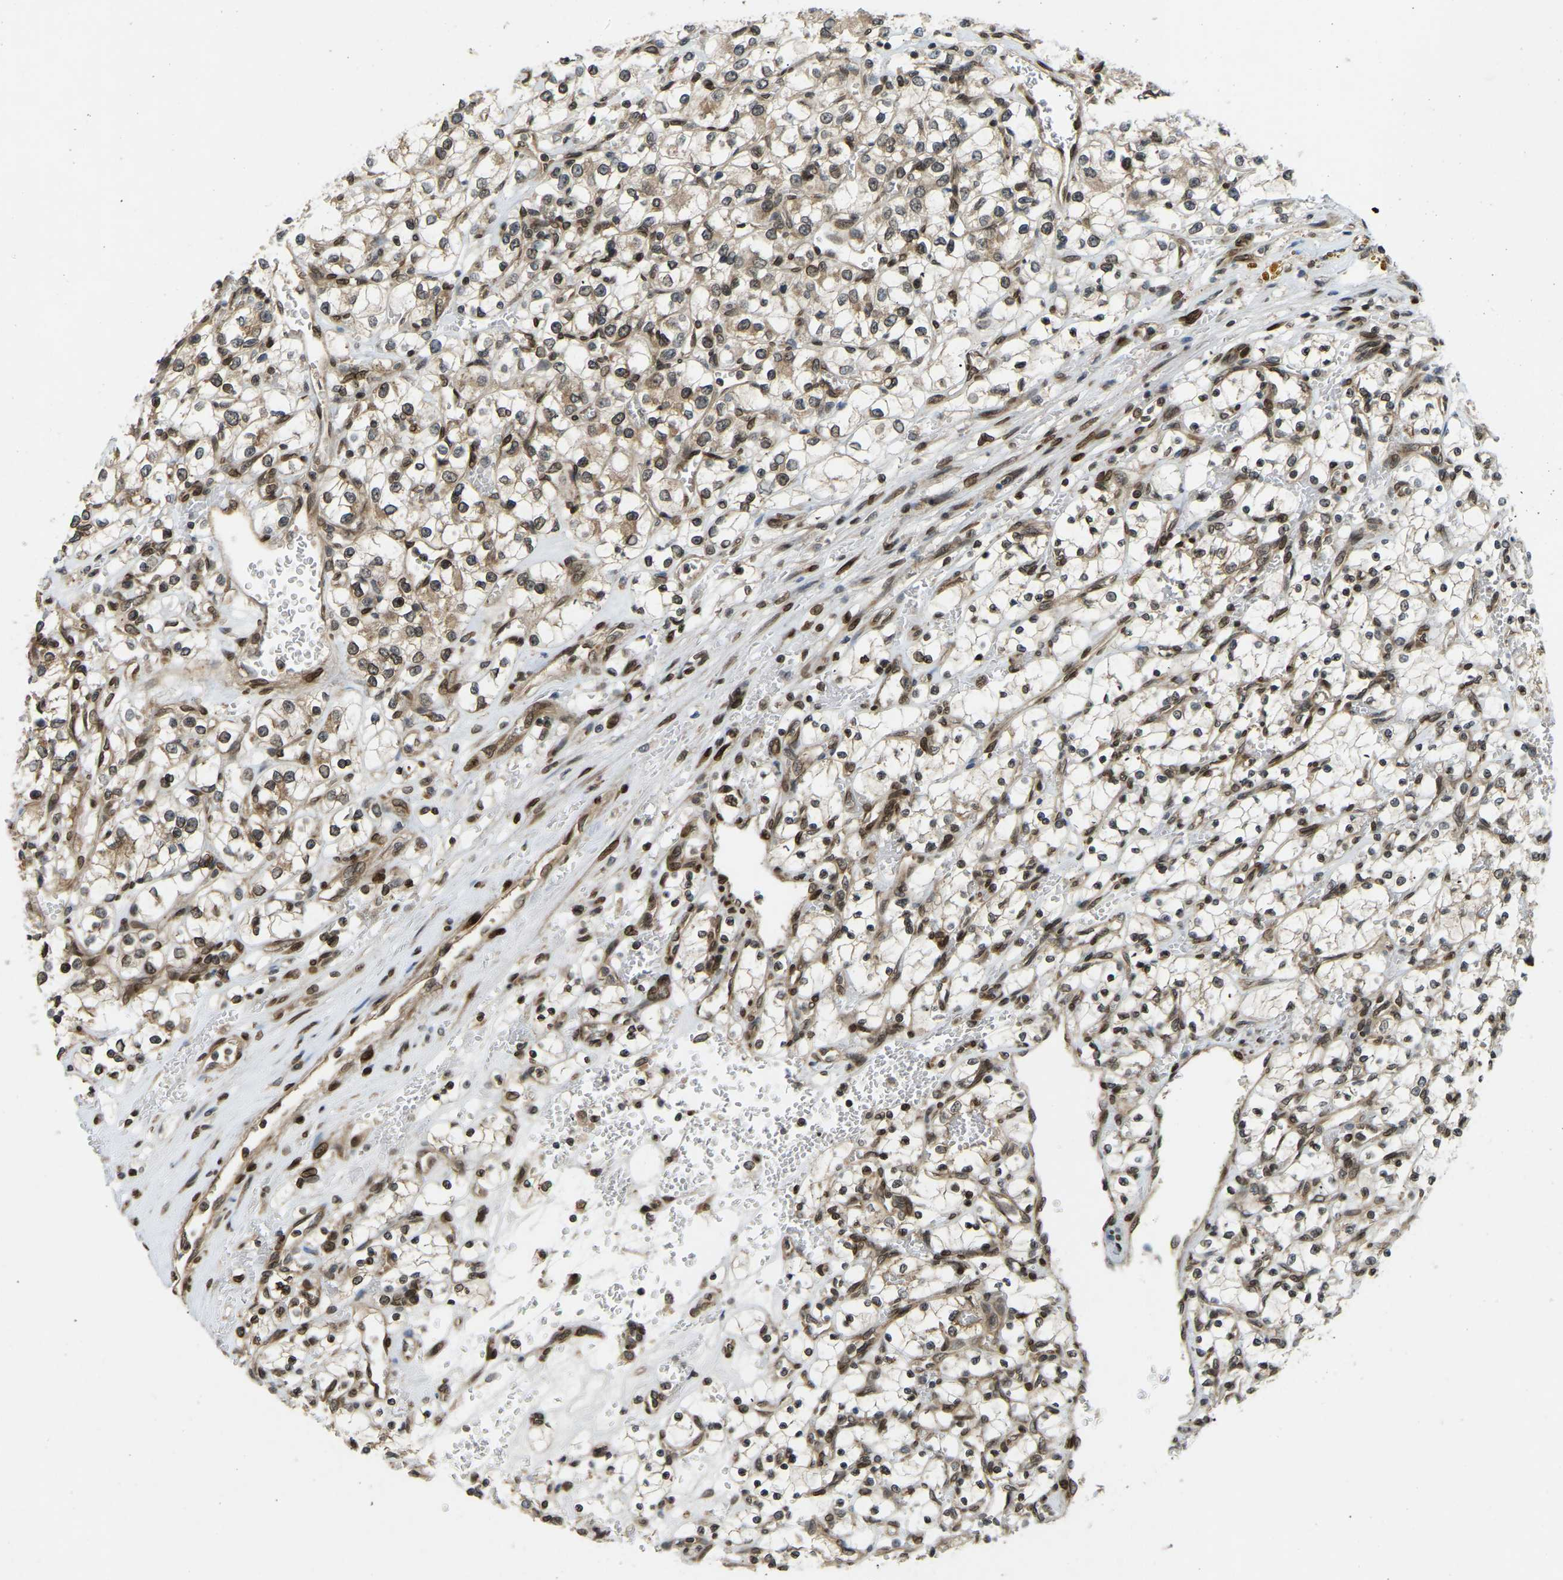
{"staining": {"intensity": "weak", "quantity": "25%-75%", "location": "cytoplasmic/membranous,nuclear"}, "tissue": "renal cancer", "cell_type": "Tumor cells", "image_type": "cancer", "snomed": [{"axis": "morphology", "description": "Adenocarcinoma, NOS"}, {"axis": "topography", "description": "Kidney"}], "caption": "IHC image of neoplastic tissue: renal cancer (adenocarcinoma) stained using IHC reveals low levels of weak protein expression localized specifically in the cytoplasmic/membranous and nuclear of tumor cells, appearing as a cytoplasmic/membranous and nuclear brown color.", "gene": "SYNE1", "patient": {"sex": "female", "age": 69}}